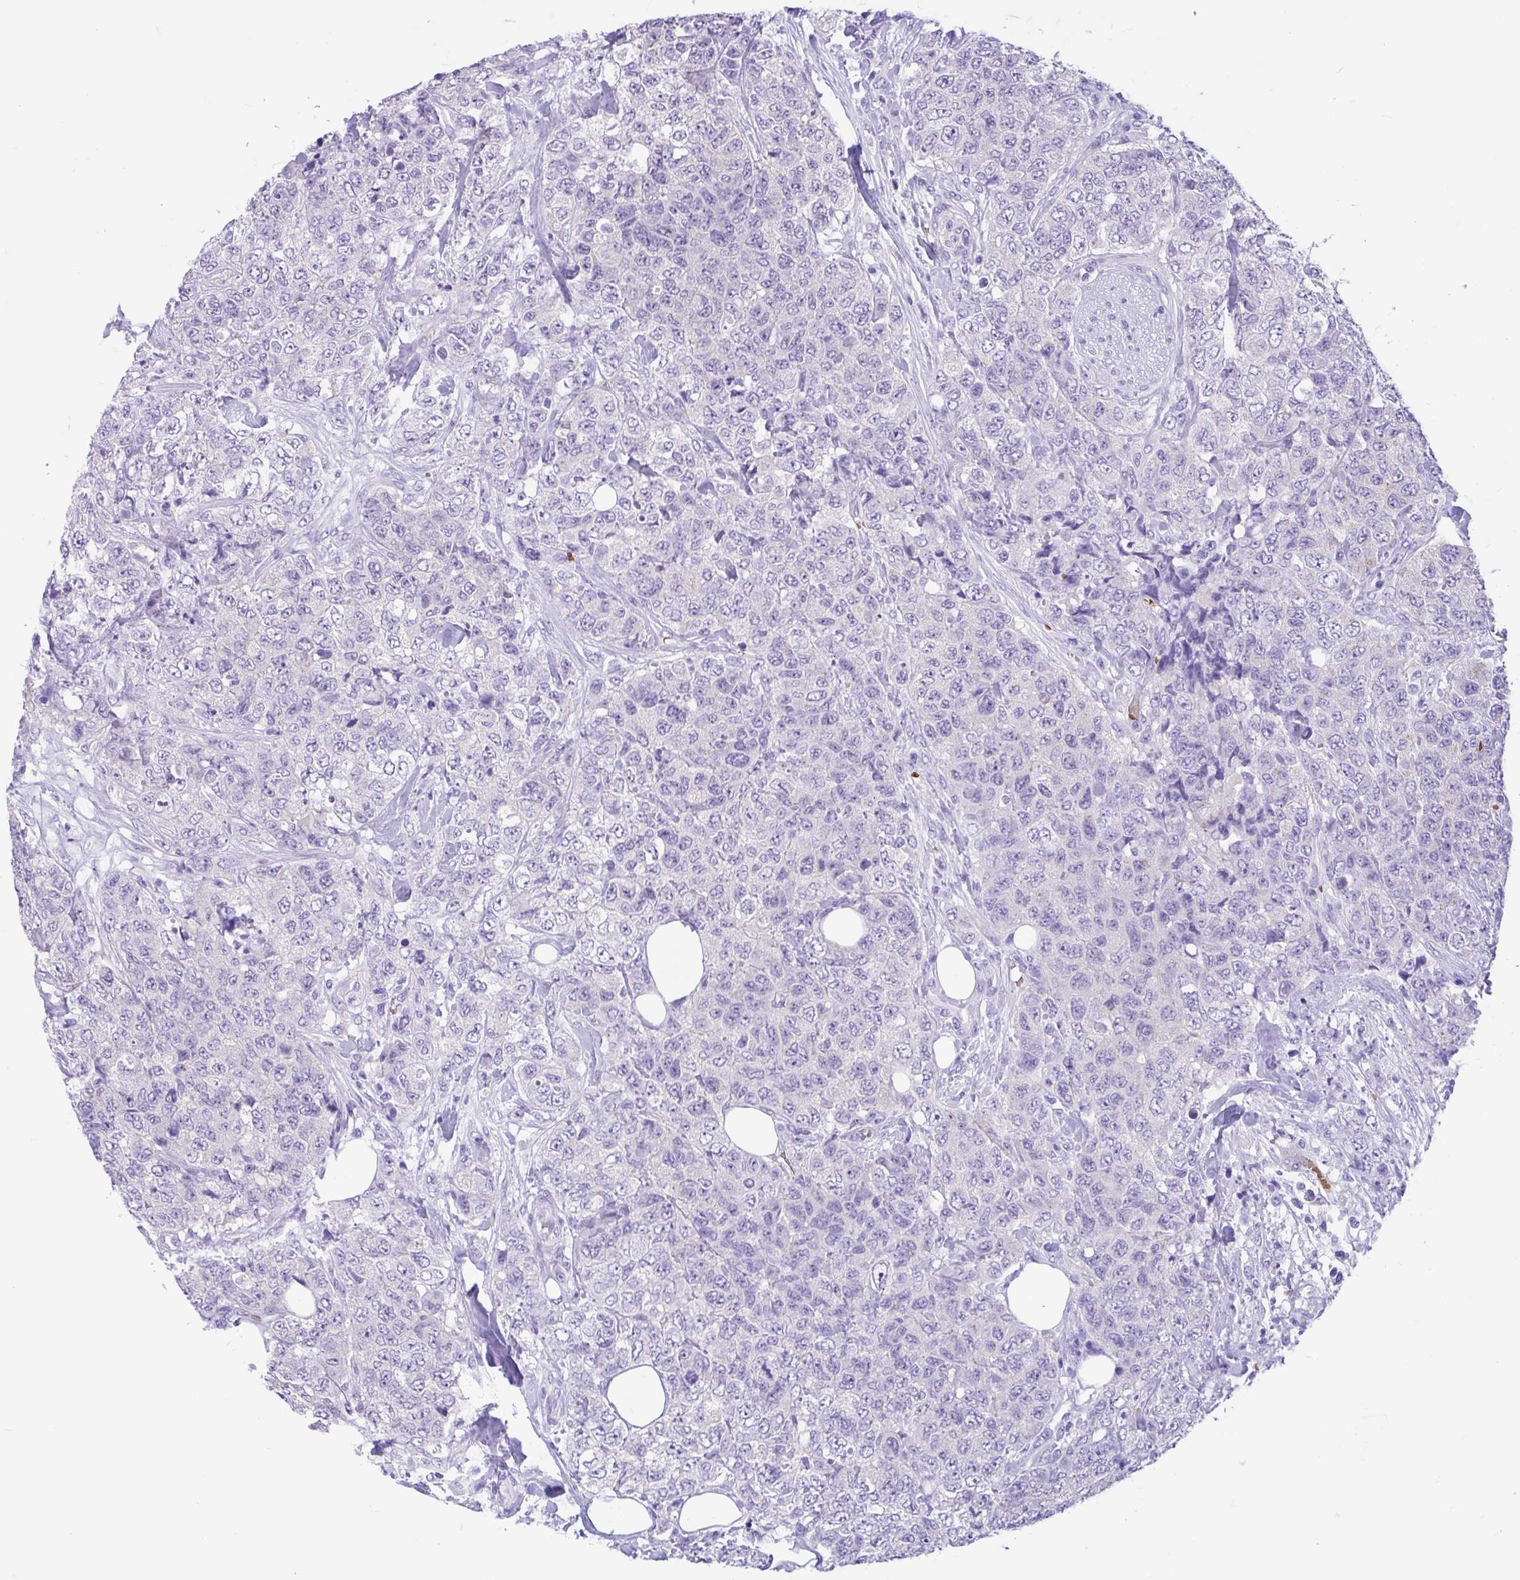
{"staining": {"intensity": "negative", "quantity": "none", "location": "none"}, "tissue": "urothelial cancer", "cell_type": "Tumor cells", "image_type": "cancer", "snomed": [{"axis": "morphology", "description": "Urothelial carcinoma, High grade"}, {"axis": "topography", "description": "Urinary bladder"}], "caption": "This histopathology image is of urothelial cancer stained with IHC to label a protein in brown with the nuclei are counter-stained blue. There is no positivity in tumor cells.", "gene": "TMEM79", "patient": {"sex": "female", "age": 78}}